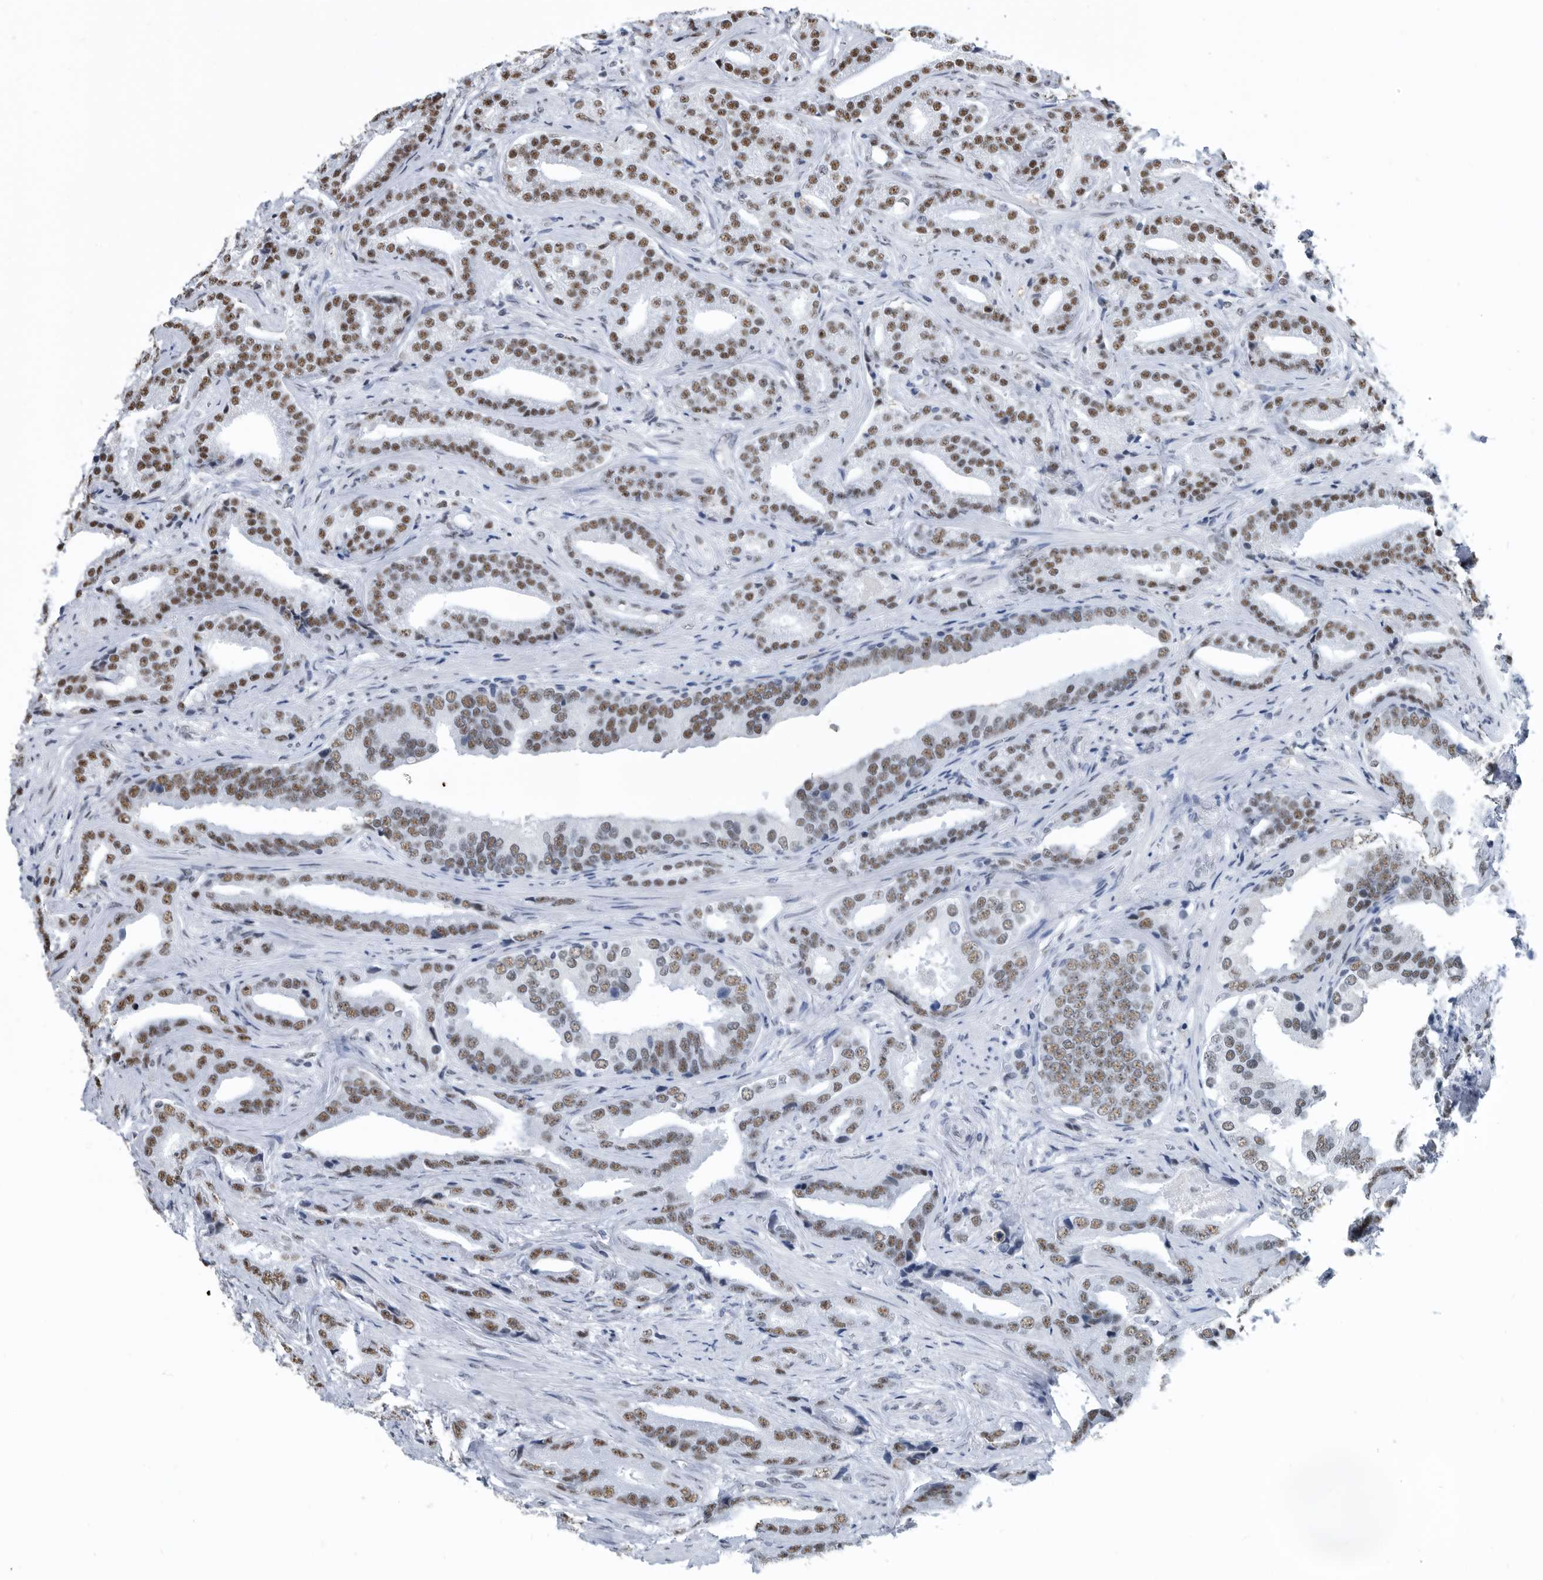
{"staining": {"intensity": "moderate", "quantity": ">75%", "location": "nuclear"}, "tissue": "prostate cancer", "cell_type": "Tumor cells", "image_type": "cancer", "snomed": [{"axis": "morphology", "description": "Adenocarcinoma, Low grade"}, {"axis": "topography", "description": "Prostate"}], "caption": "IHC micrograph of neoplastic tissue: prostate adenocarcinoma (low-grade) stained using immunohistochemistry (IHC) reveals medium levels of moderate protein expression localized specifically in the nuclear of tumor cells, appearing as a nuclear brown color.", "gene": "SF3A1", "patient": {"sex": "male", "age": 67}}